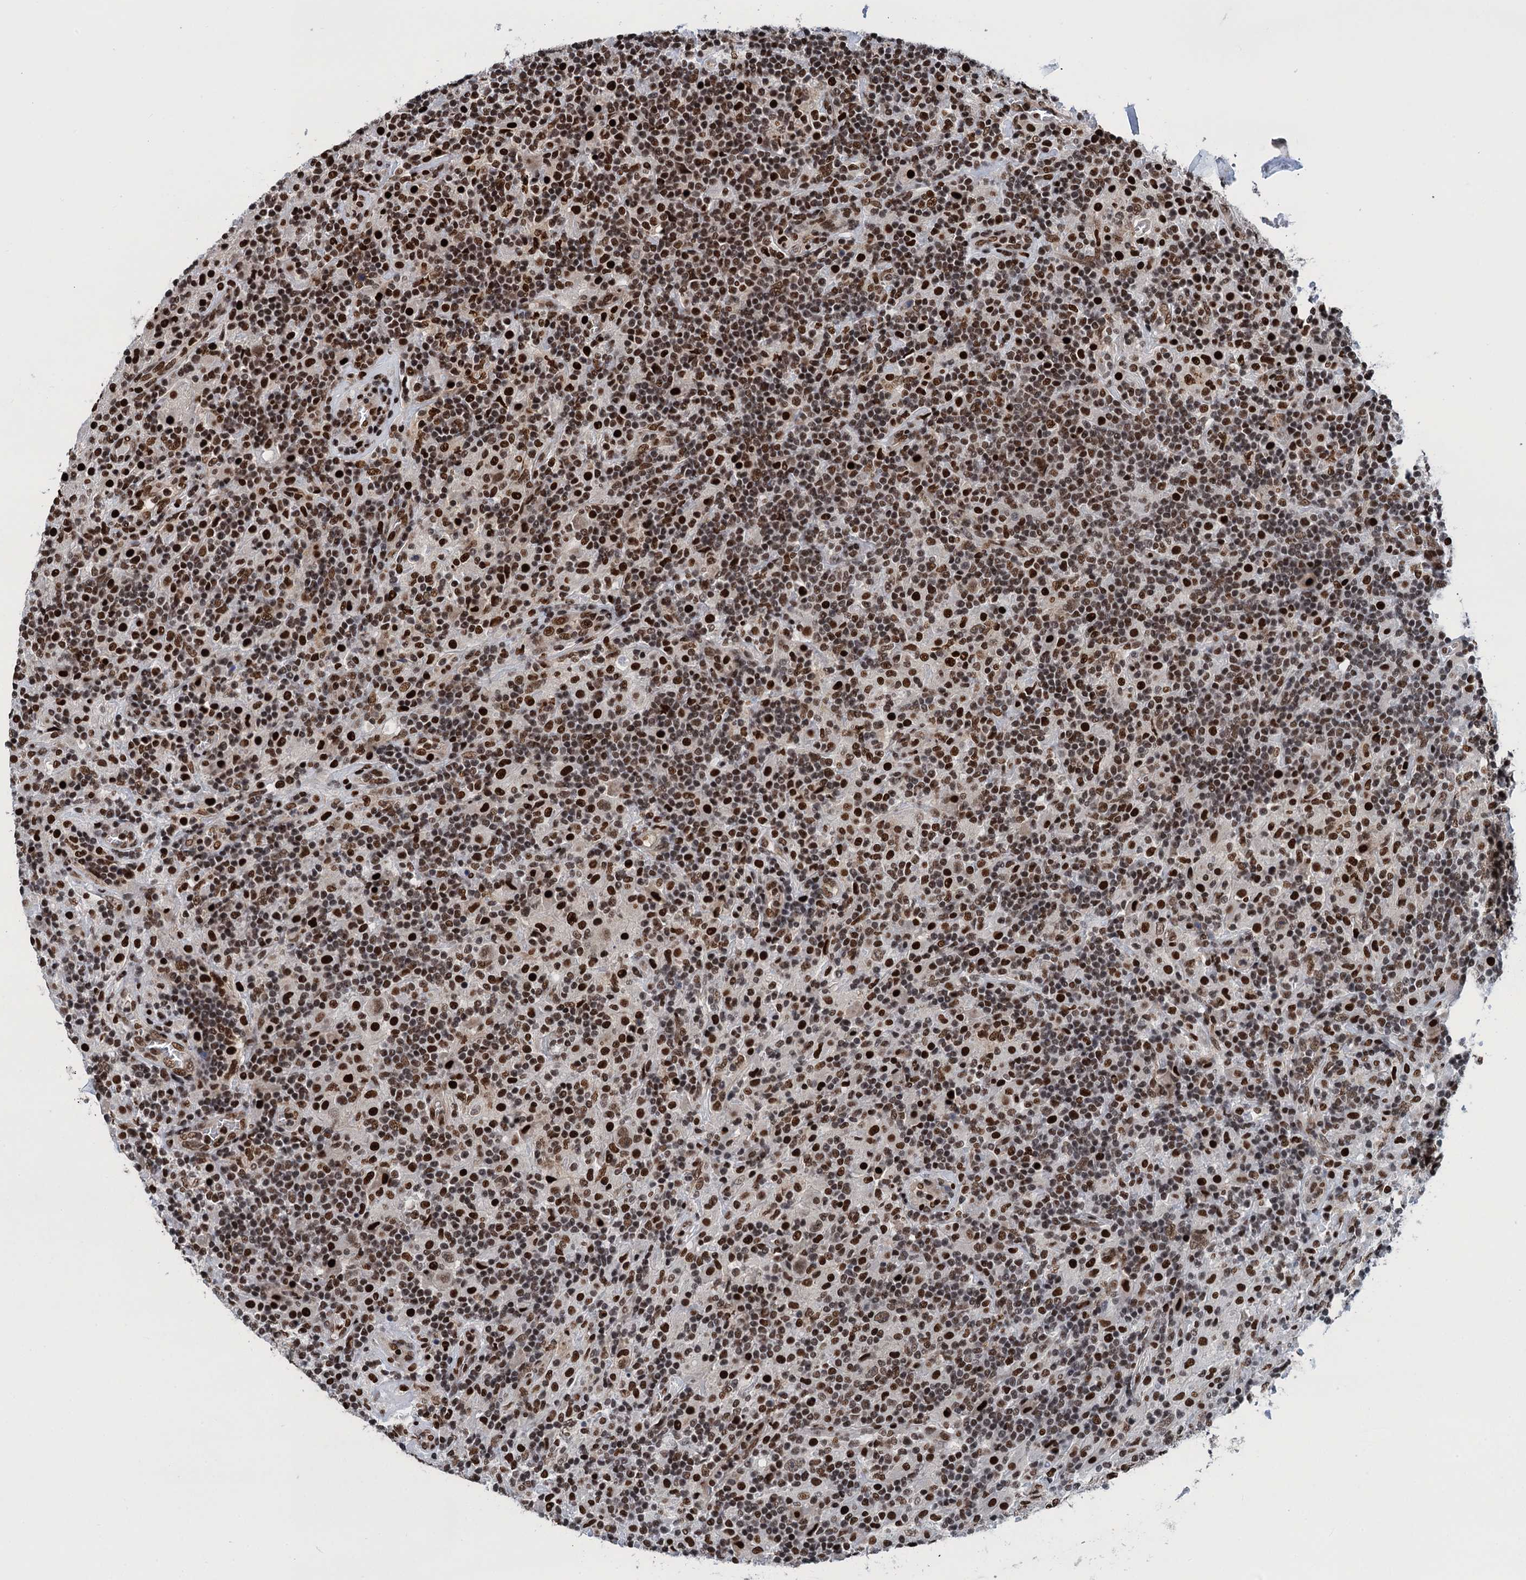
{"staining": {"intensity": "moderate", "quantity": ">75%", "location": "nuclear"}, "tissue": "lymphoma", "cell_type": "Tumor cells", "image_type": "cancer", "snomed": [{"axis": "morphology", "description": "Hodgkin's disease, NOS"}, {"axis": "topography", "description": "Lymph node"}], "caption": "Brown immunohistochemical staining in human Hodgkin's disease exhibits moderate nuclear positivity in about >75% of tumor cells. (IHC, brightfield microscopy, high magnification).", "gene": "PPP4R1", "patient": {"sex": "male", "age": 70}}